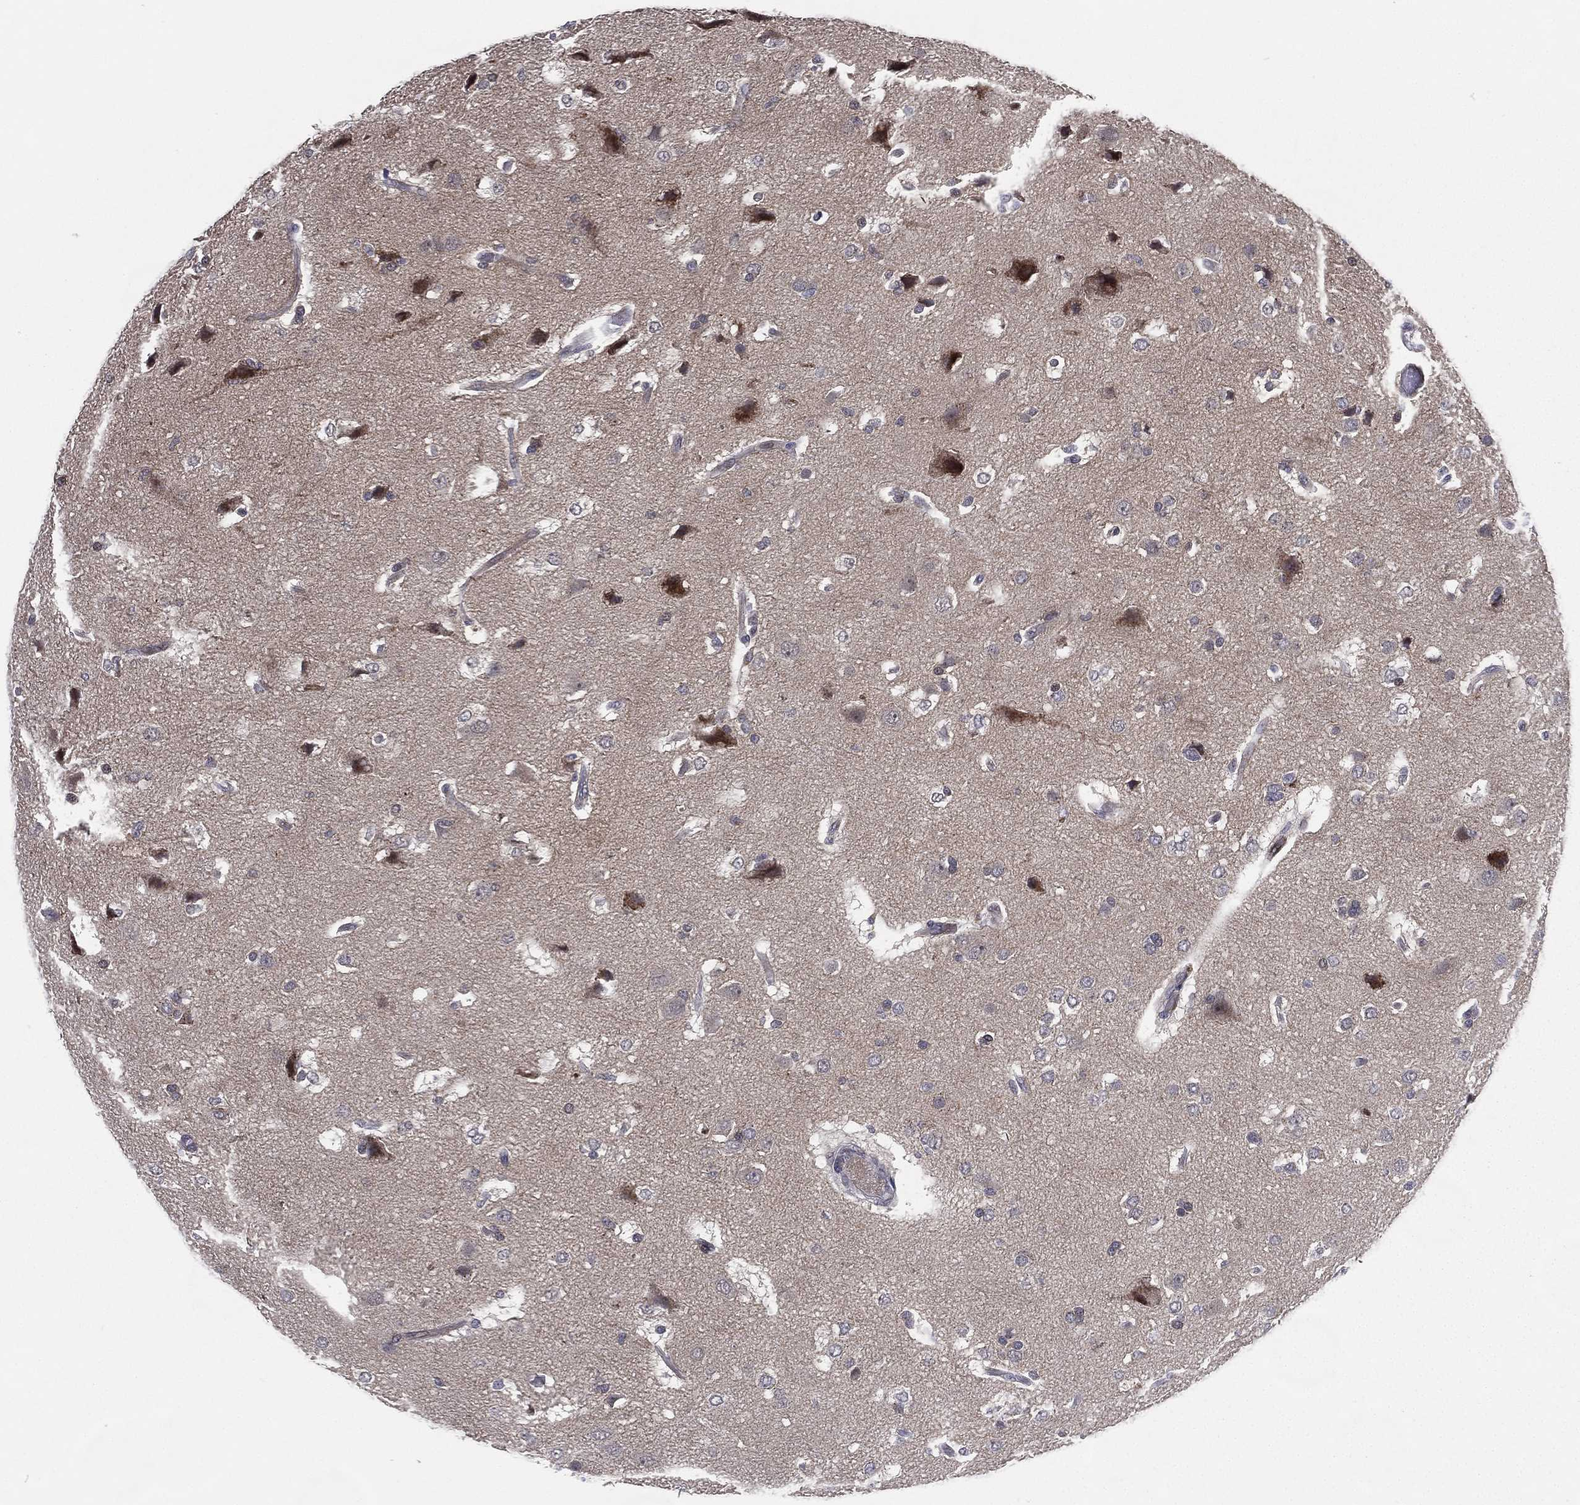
{"staining": {"intensity": "negative", "quantity": "none", "location": "none"}, "tissue": "glioma", "cell_type": "Tumor cells", "image_type": "cancer", "snomed": [{"axis": "morphology", "description": "Glioma, malignant, High grade"}, {"axis": "topography", "description": "Brain"}], "caption": "An IHC micrograph of malignant high-grade glioma is shown. There is no staining in tumor cells of malignant high-grade glioma.", "gene": "KAT14", "patient": {"sex": "female", "age": 63}}